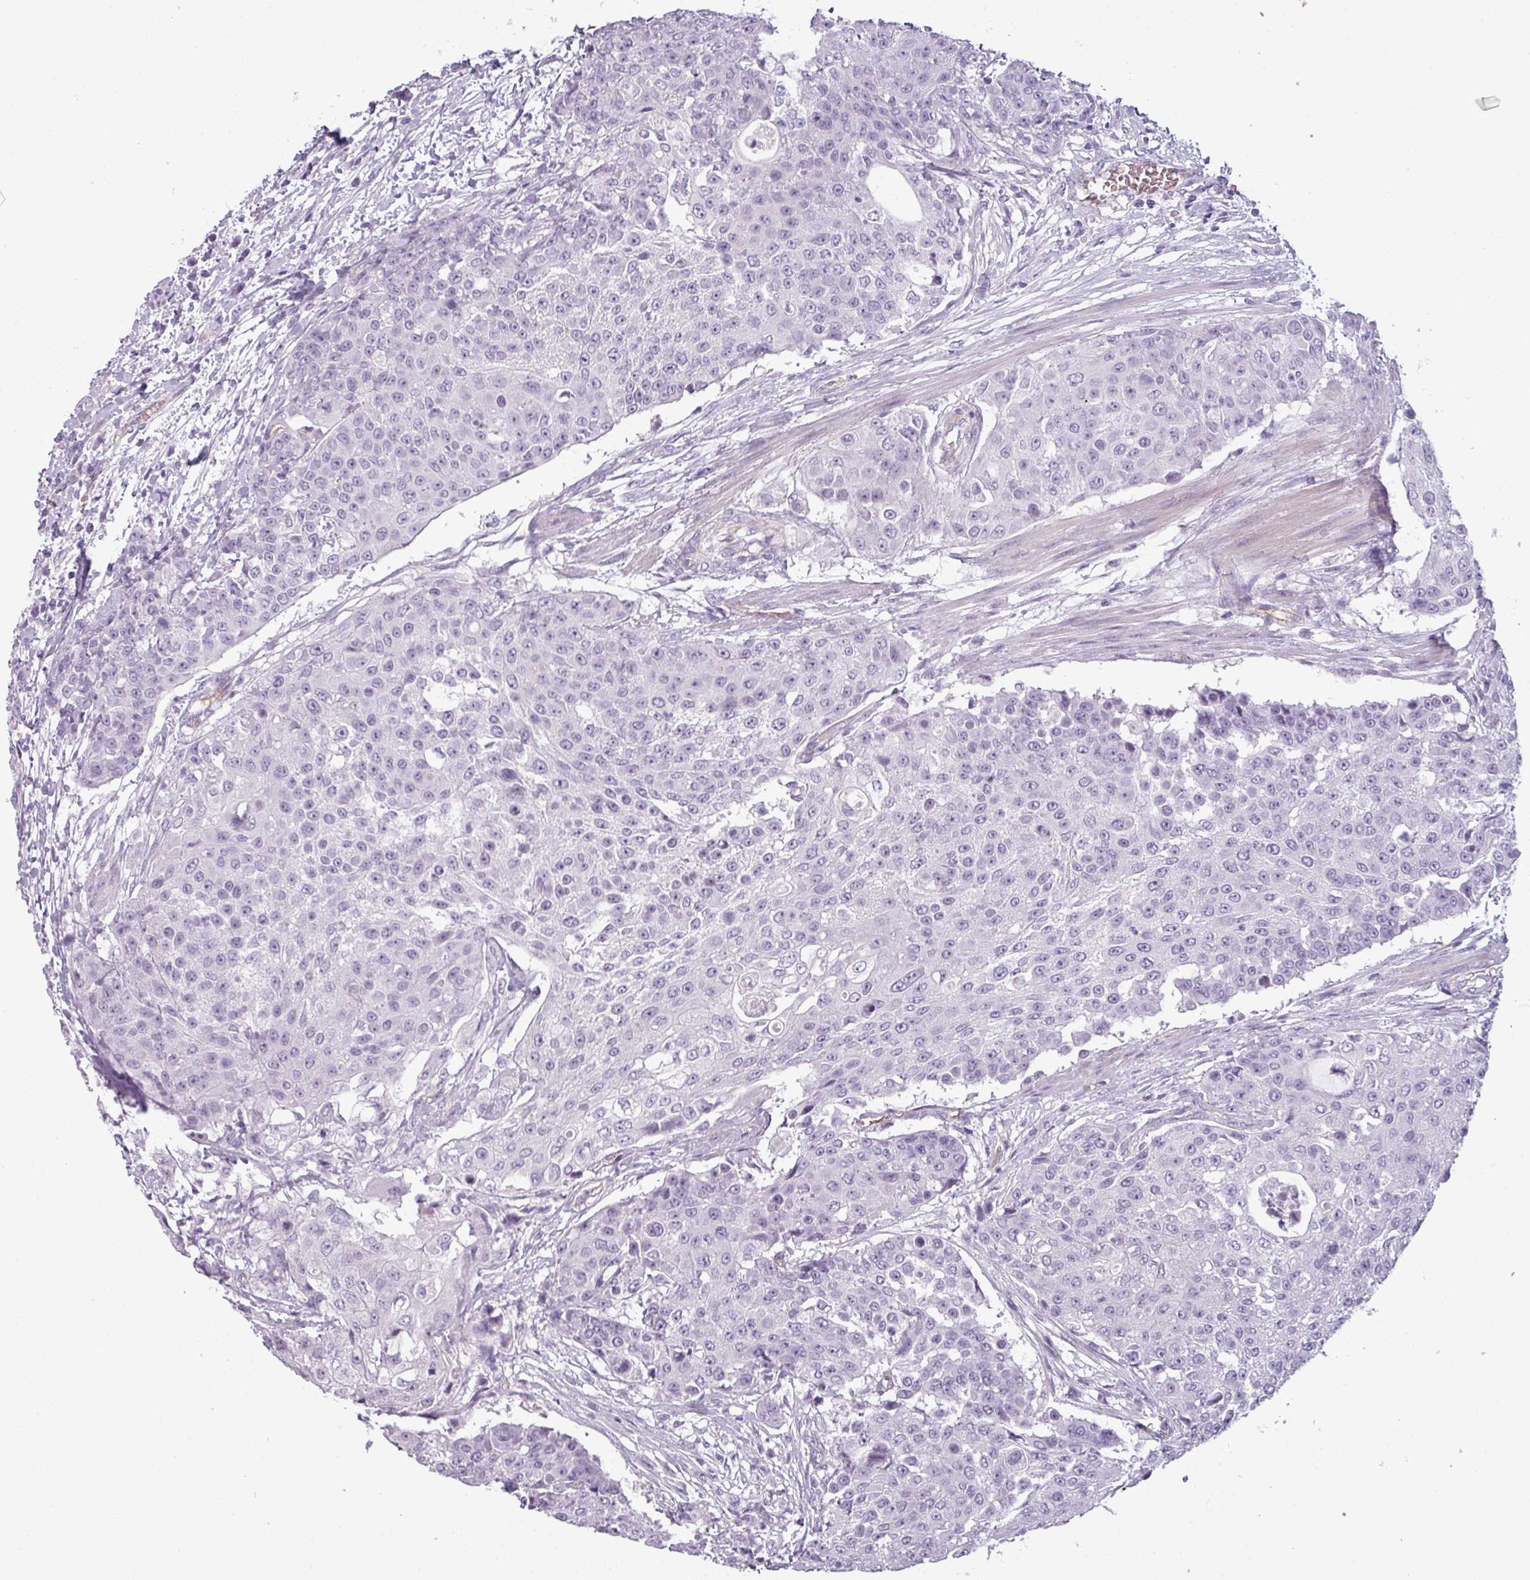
{"staining": {"intensity": "negative", "quantity": "none", "location": "none"}, "tissue": "urothelial cancer", "cell_type": "Tumor cells", "image_type": "cancer", "snomed": [{"axis": "morphology", "description": "Urothelial carcinoma, High grade"}, {"axis": "topography", "description": "Urinary bladder"}], "caption": "Tumor cells are negative for protein expression in human high-grade urothelial carcinoma.", "gene": "AREL1", "patient": {"sex": "female", "age": 63}}